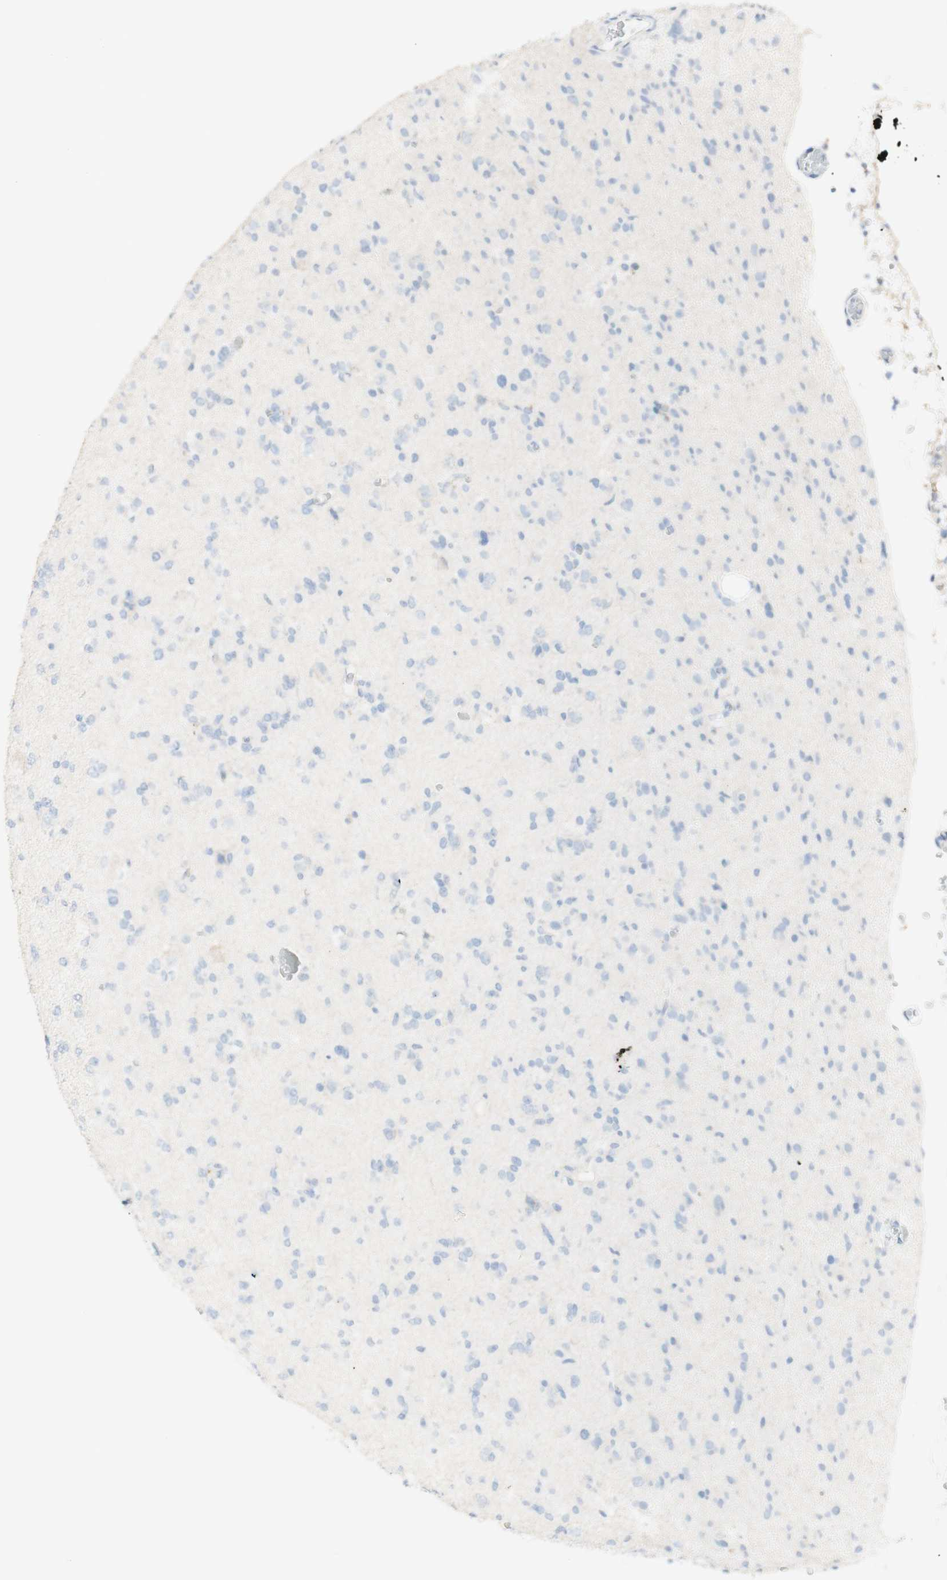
{"staining": {"intensity": "negative", "quantity": "none", "location": "none"}, "tissue": "glioma", "cell_type": "Tumor cells", "image_type": "cancer", "snomed": [{"axis": "morphology", "description": "Glioma, malignant, Low grade"}, {"axis": "topography", "description": "Brain"}], "caption": "Photomicrograph shows no protein positivity in tumor cells of malignant low-grade glioma tissue.", "gene": "ART3", "patient": {"sex": "female", "age": 22}}